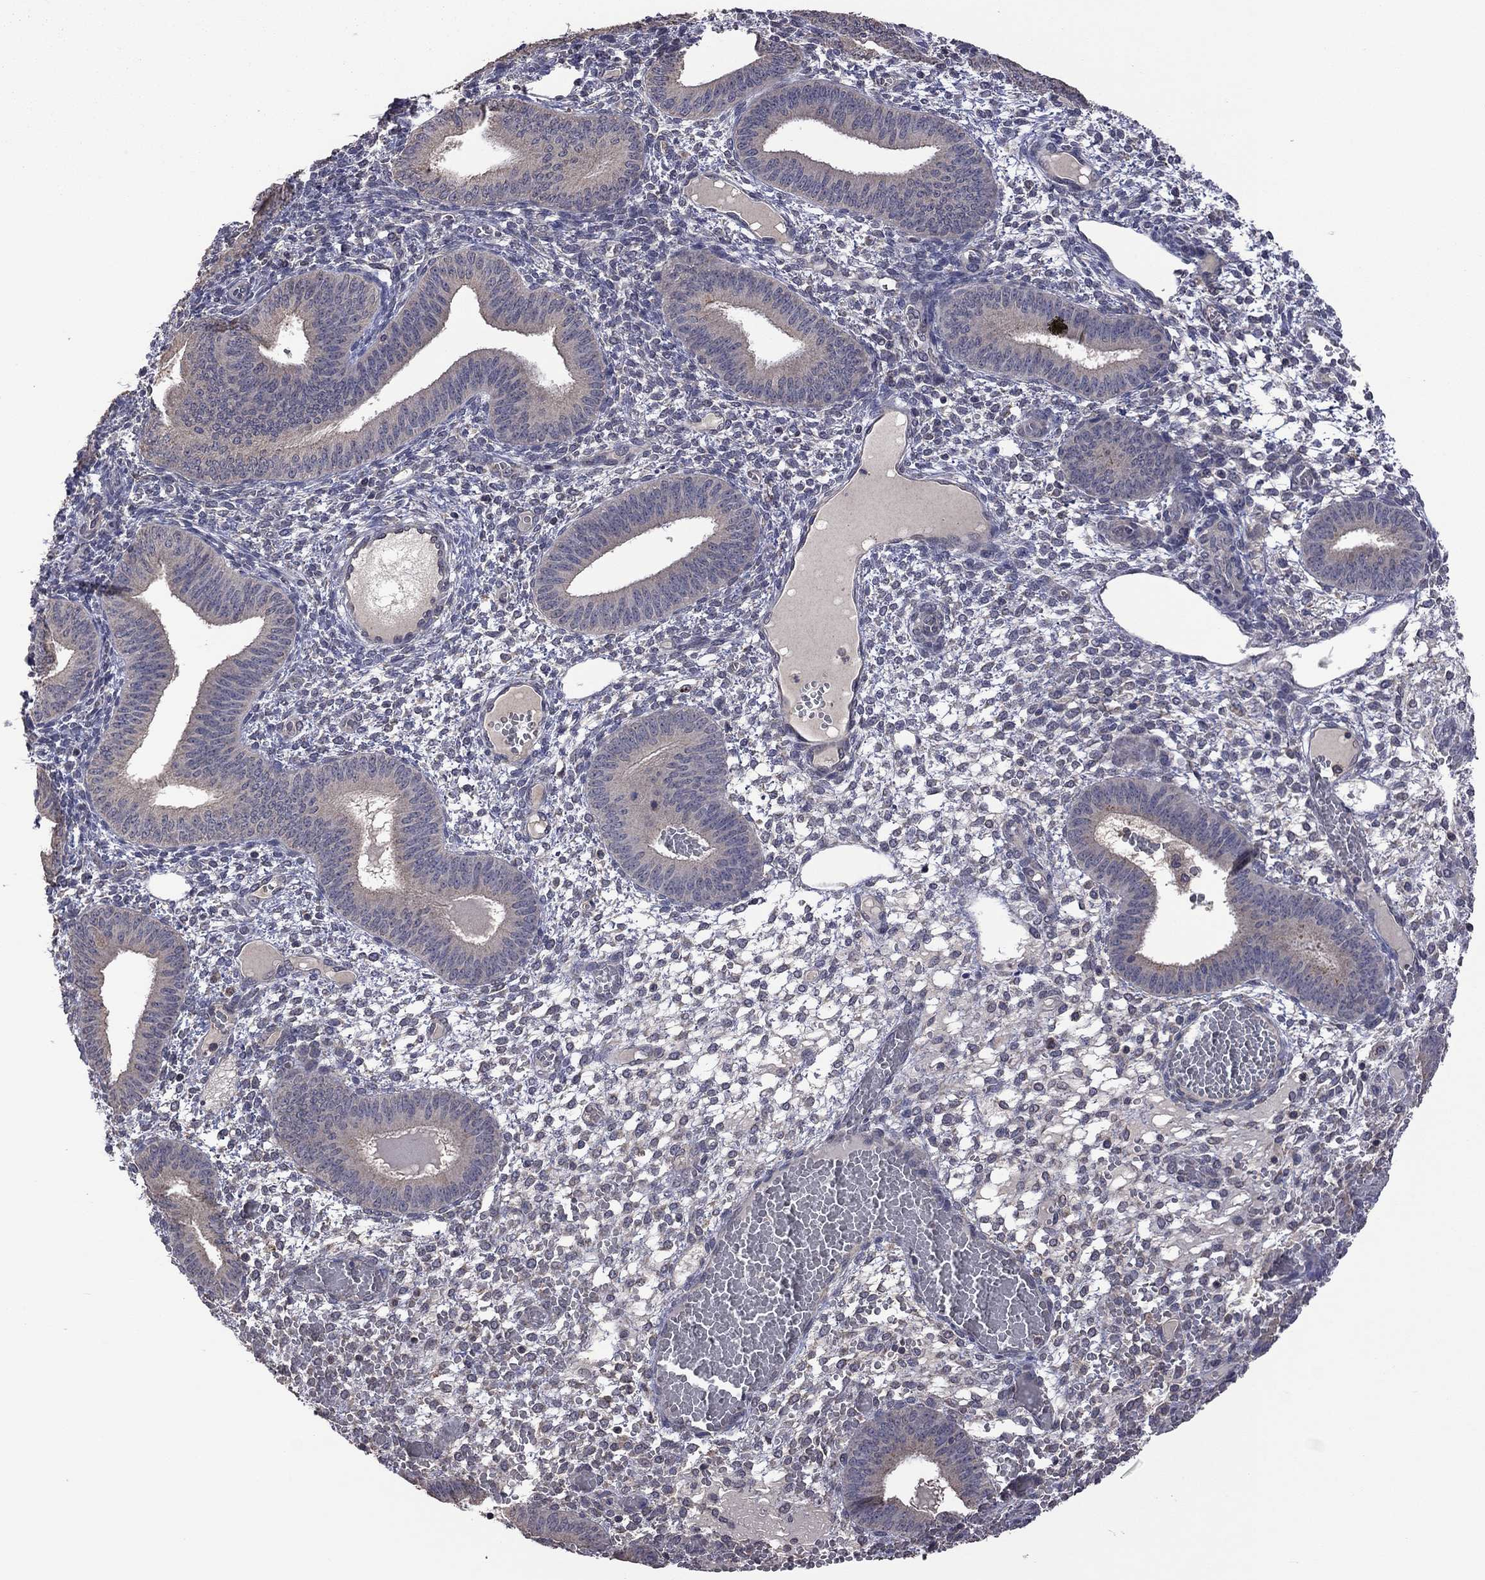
{"staining": {"intensity": "negative", "quantity": "none", "location": "none"}, "tissue": "endometrium", "cell_type": "Cells in endometrial stroma", "image_type": "normal", "snomed": [{"axis": "morphology", "description": "Normal tissue, NOS"}, {"axis": "topography", "description": "Endometrium"}], "caption": "An IHC micrograph of benign endometrium is shown. There is no staining in cells in endometrial stroma of endometrium.", "gene": "TSNARE1", "patient": {"sex": "female", "age": 42}}